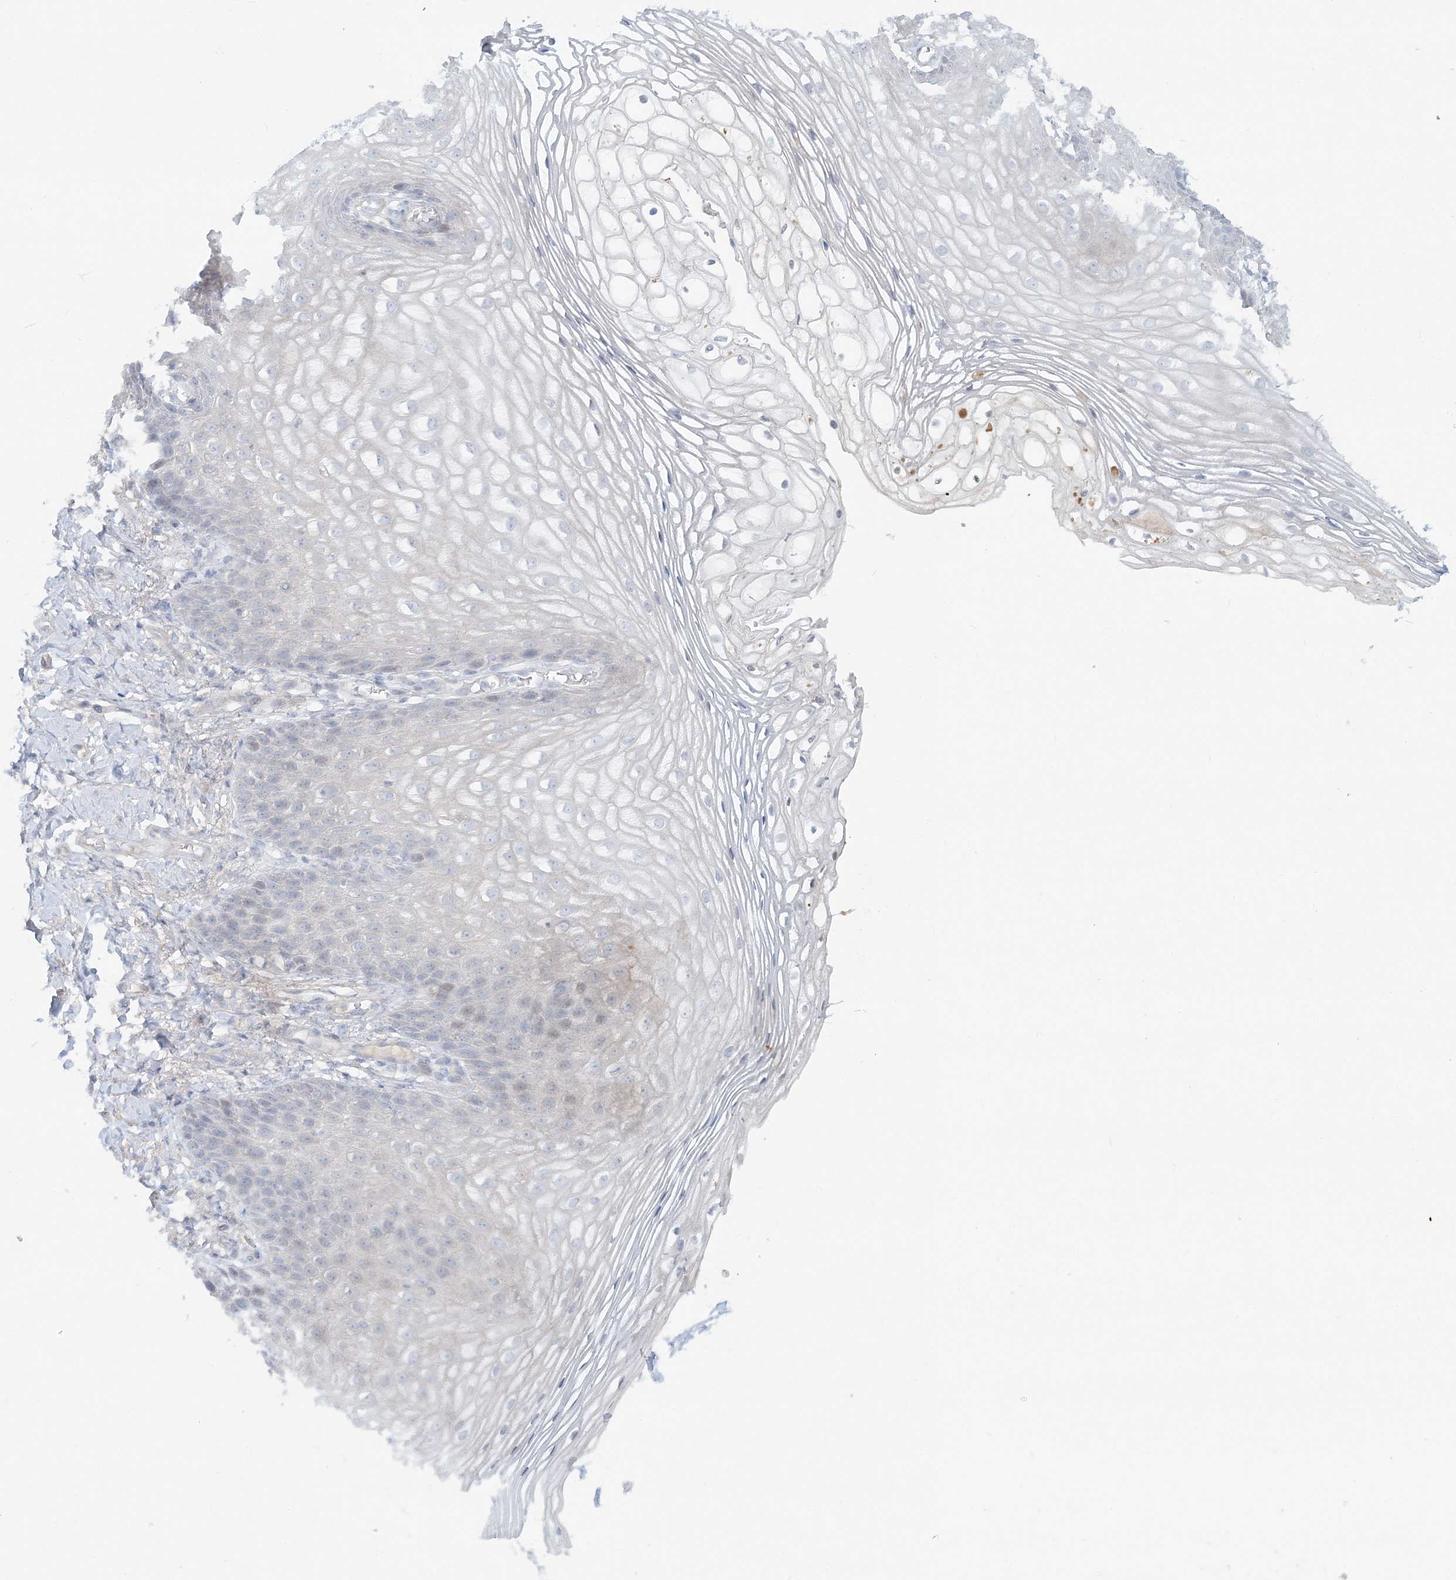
{"staining": {"intensity": "negative", "quantity": "none", "location": "none"}, "tissue": "vagina", "cell_type": "Squamous epithelial cells", "image_type": "normal", "snomed": [{"axis": "morphology", "description": "Normal tissue, NOS"}, {"axis": "topography", "description": "Vagina"}], "caption": "A micrograph of vagina stained for a protein reveals no brown staining in squamous epithelial cells.", "gene": "DNAH5", "patient": {"sex": "female", "age": 60}}